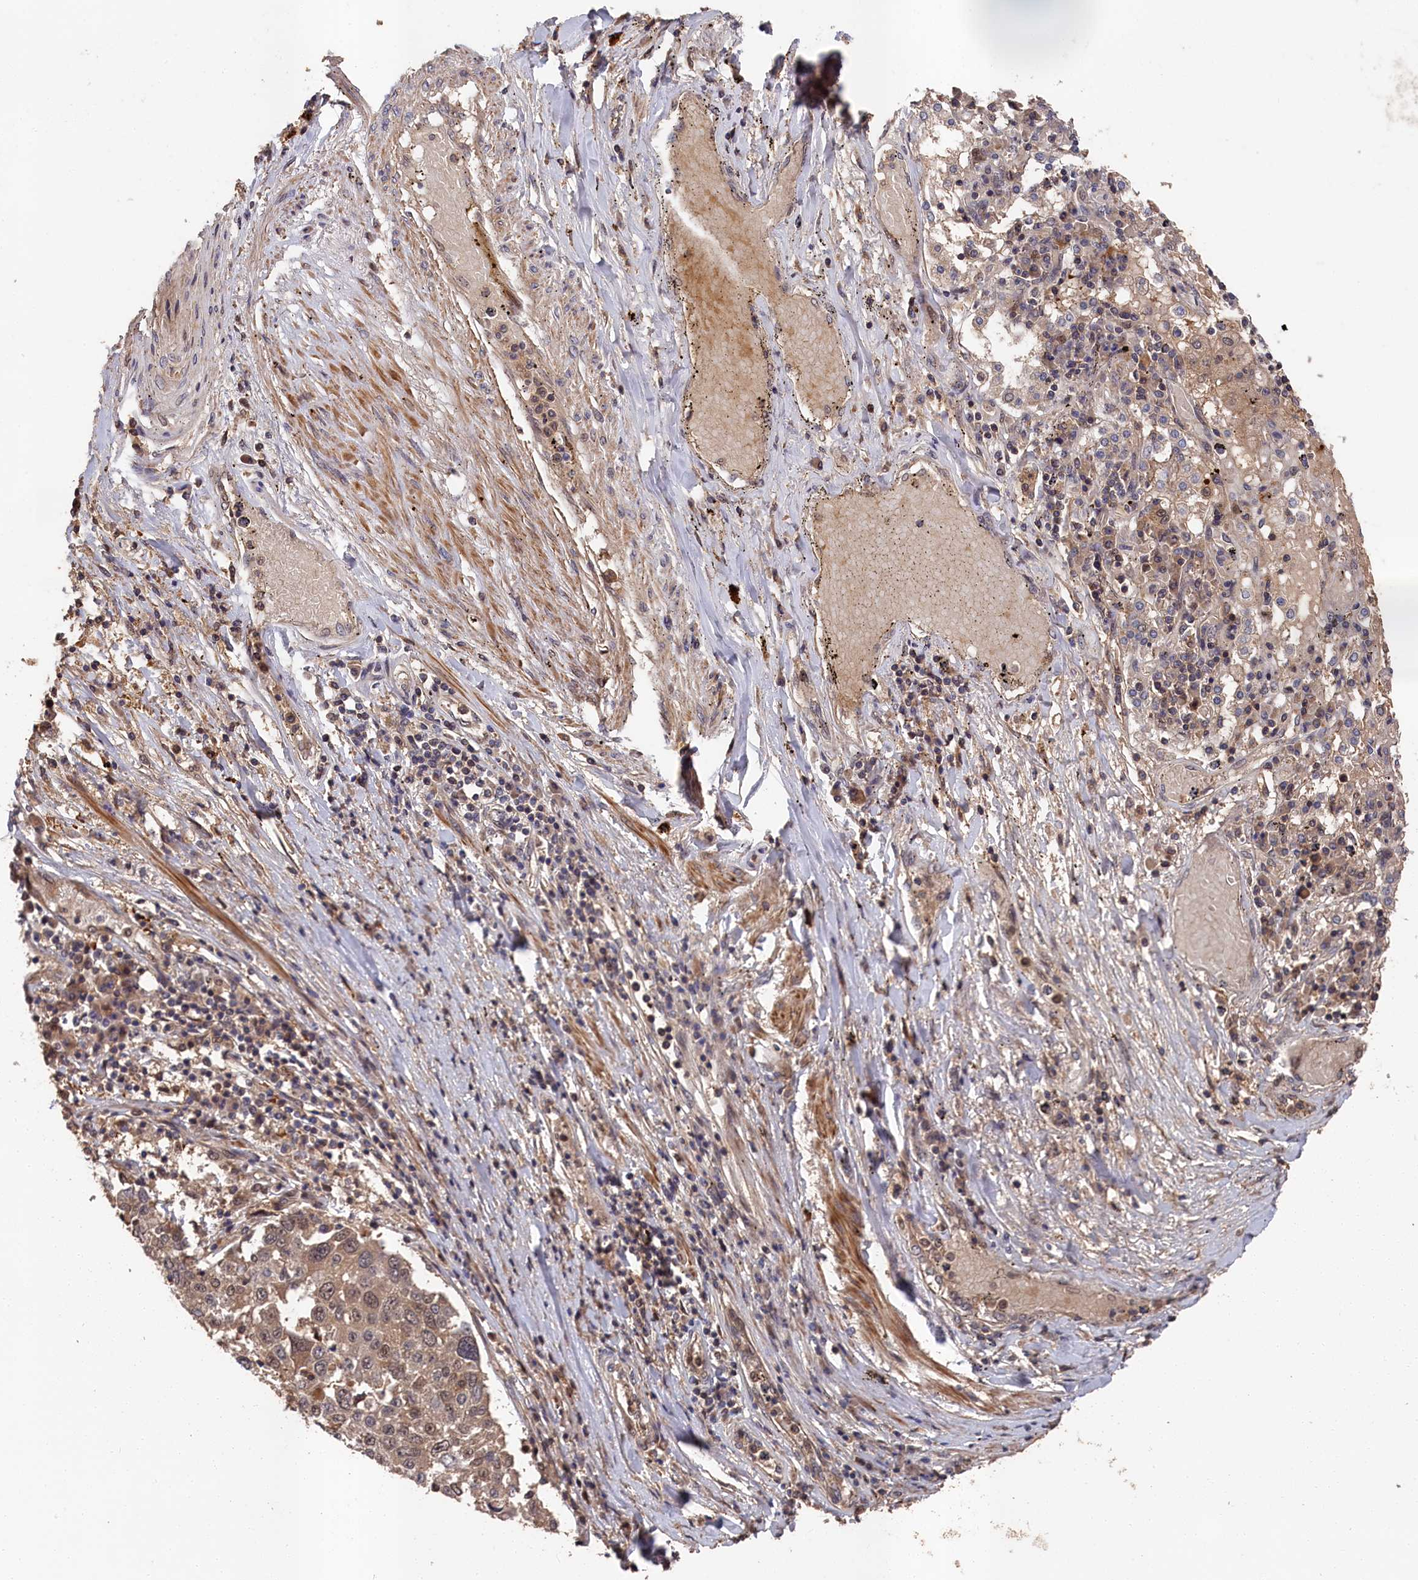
{"staining": {"intensity": "weak", "quantity": ">75%", "location": "cytoplasmic/membranous,nuclear"}, "tissue": "lung cancer", "cell_type": "Tumor cells", "image_type": "cancer", "snomed": [{"axis": "morphology", "description": "Squamous cell carcinoma, NOS"}, {"axis": "topography", "description": "Lung"}], "caption": "Squamous cell carcinoma (lung) stained with a protein marker displays weak staining in tumor cells.", "gene": "RMI2", "patient": {"sex": "male", "age": 65}}